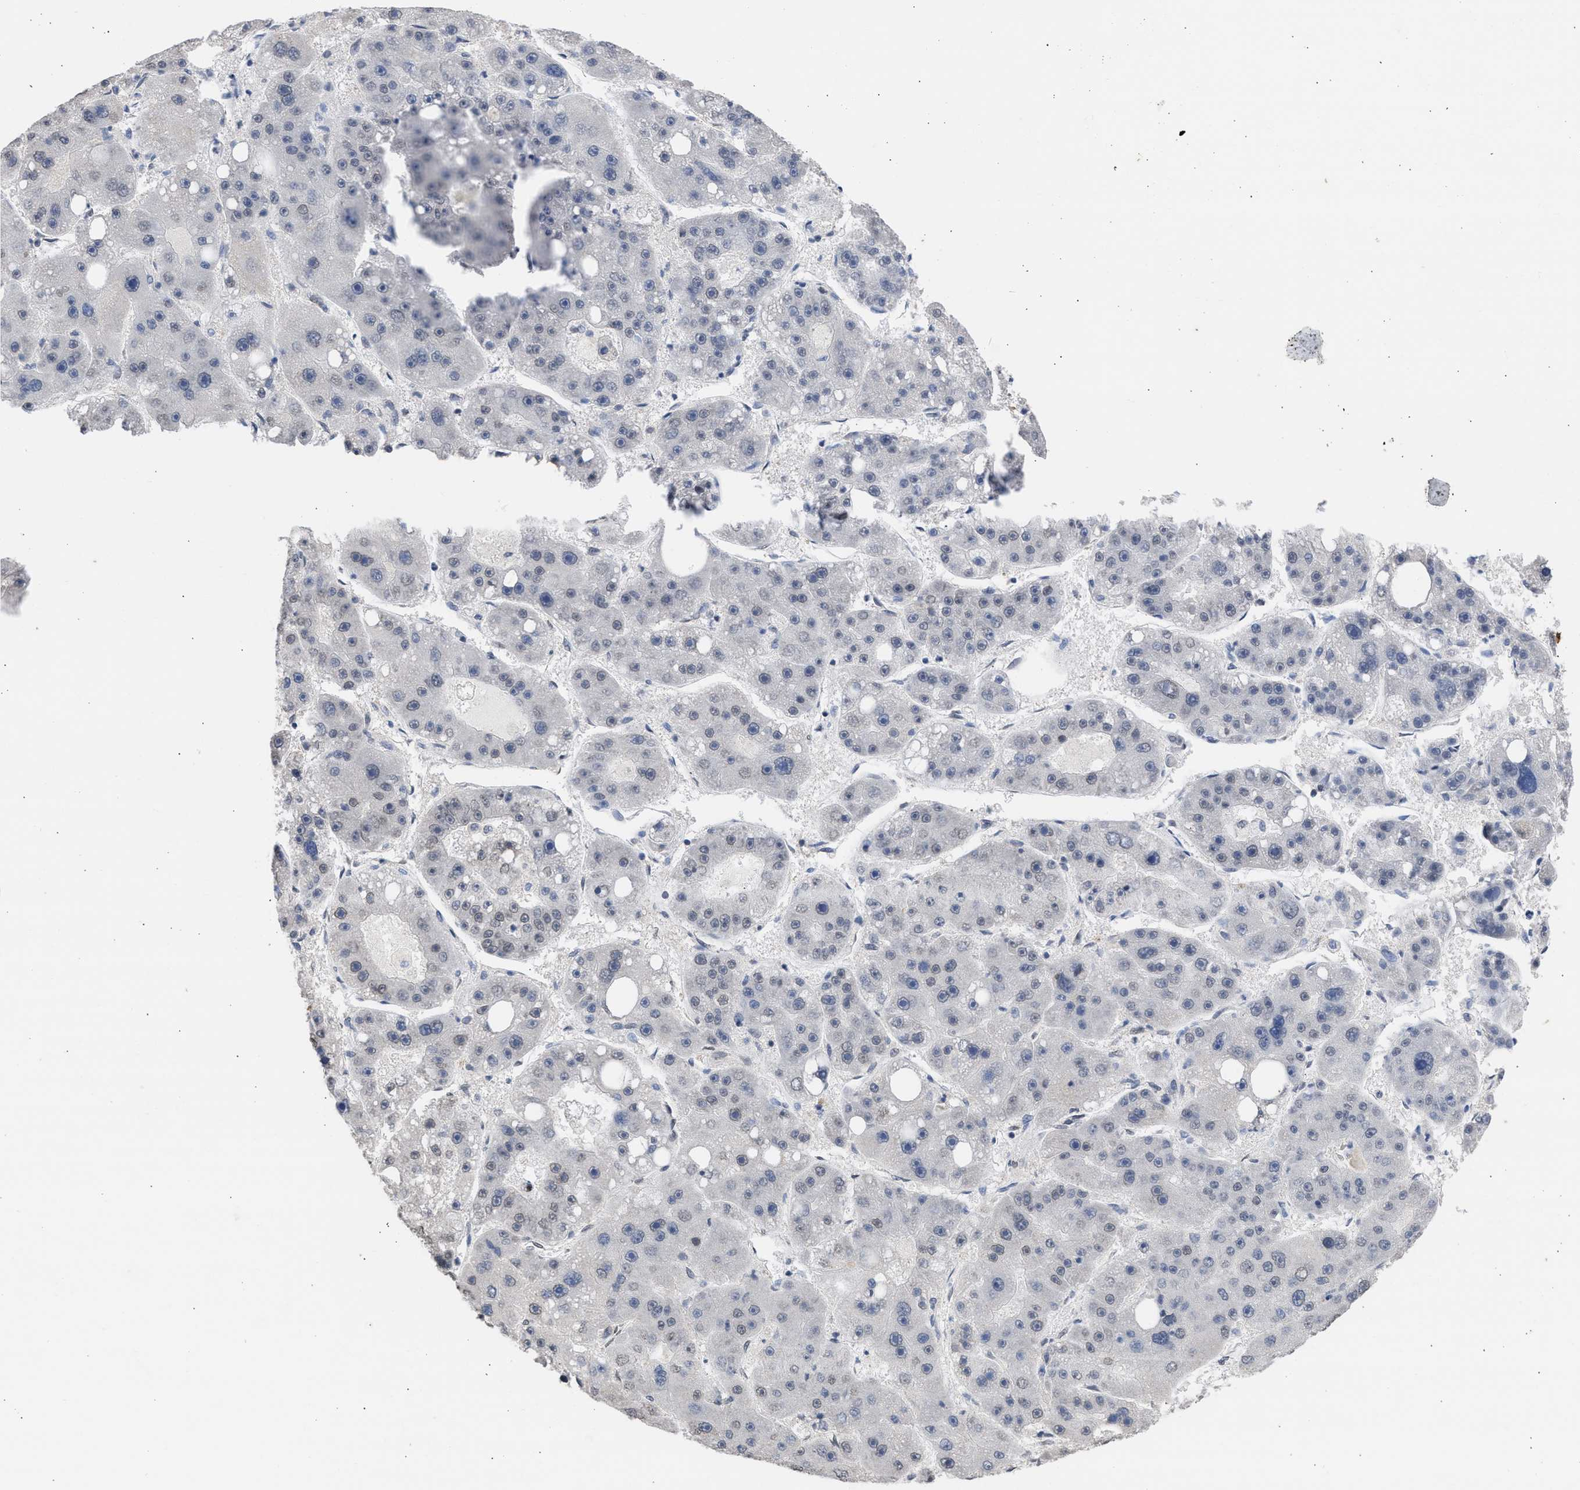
{"staining": {"intensity": "negative", "quantity": "none", "location": "none"}, "tissue": "liver cancer", "cell_type": "Tumor cells", "image_type": "cancer", "snomed": [{"axis": "morphology", "description": "Carcinoma, Hepatocellular, NOS"}, {"axis": "topography", "description": "Liver"}], "caption": "Immunohistochemistry (IHC) image of neoplastic tissue: hepatocellular carcinoma (liver) stained with DAB shows no significant protein expression in tumor cells.", "gene": "NUP35", "patient": {"sex": "female", "age": 61}}